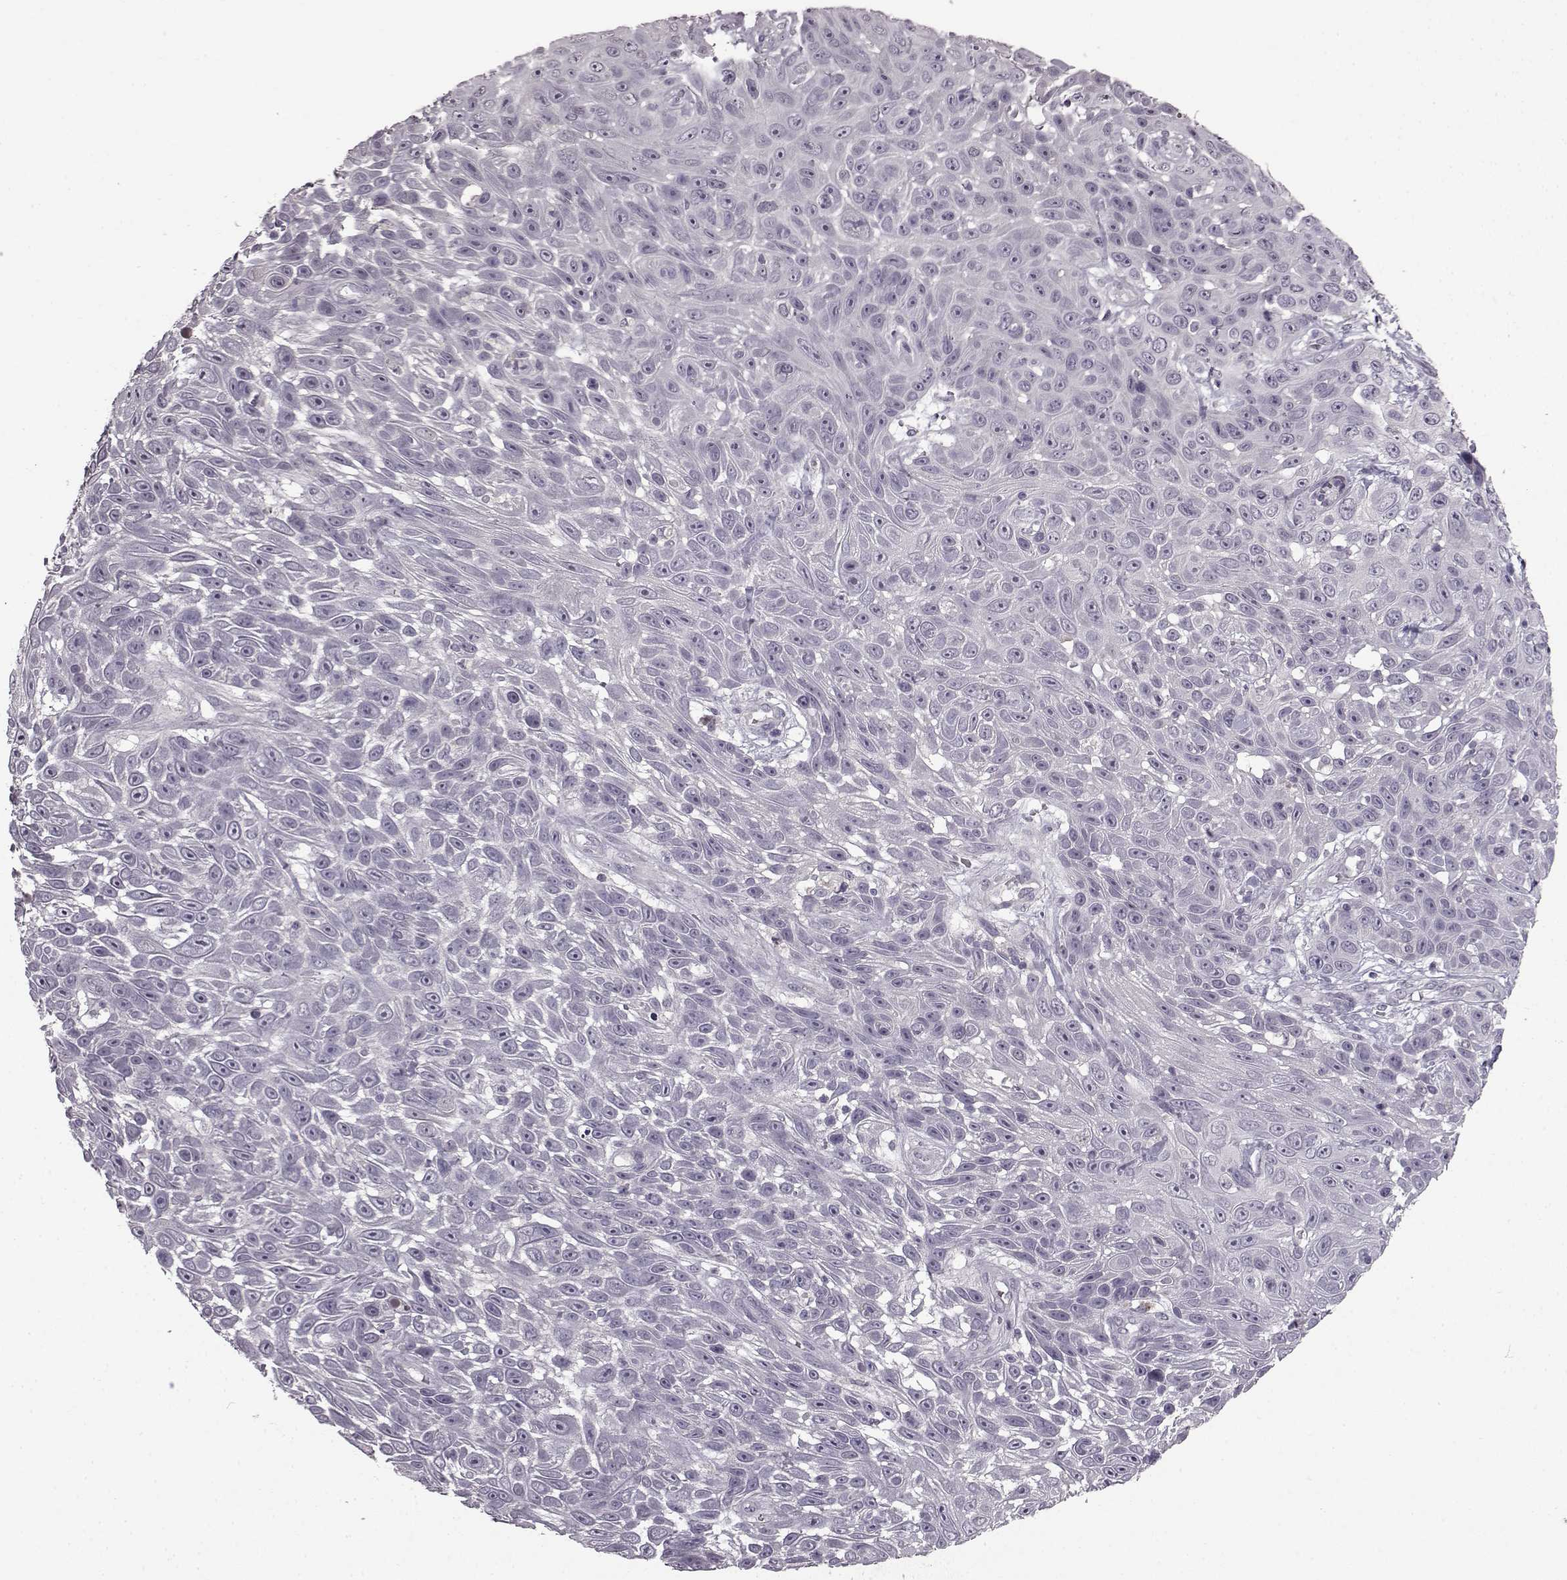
{"staining": {"intensity": "negative", "quantity": "none", "location": "none"}, "tissue": "skin cancer", "cell_type": "Tumor cells", "image_type": "cancer", "snomed": [{"axis": "morphology", "description": "Squamous cell carcinoma, NOS"}, {"axis": "topography", "description": "Skin"}], "caption": "Squamous cell carcinoma (skin) was stained to show a protein in brown. There is no significant positivity in tumor cells.", "gene": "LHB", "patient": {"sex": "male", "age": 82}}